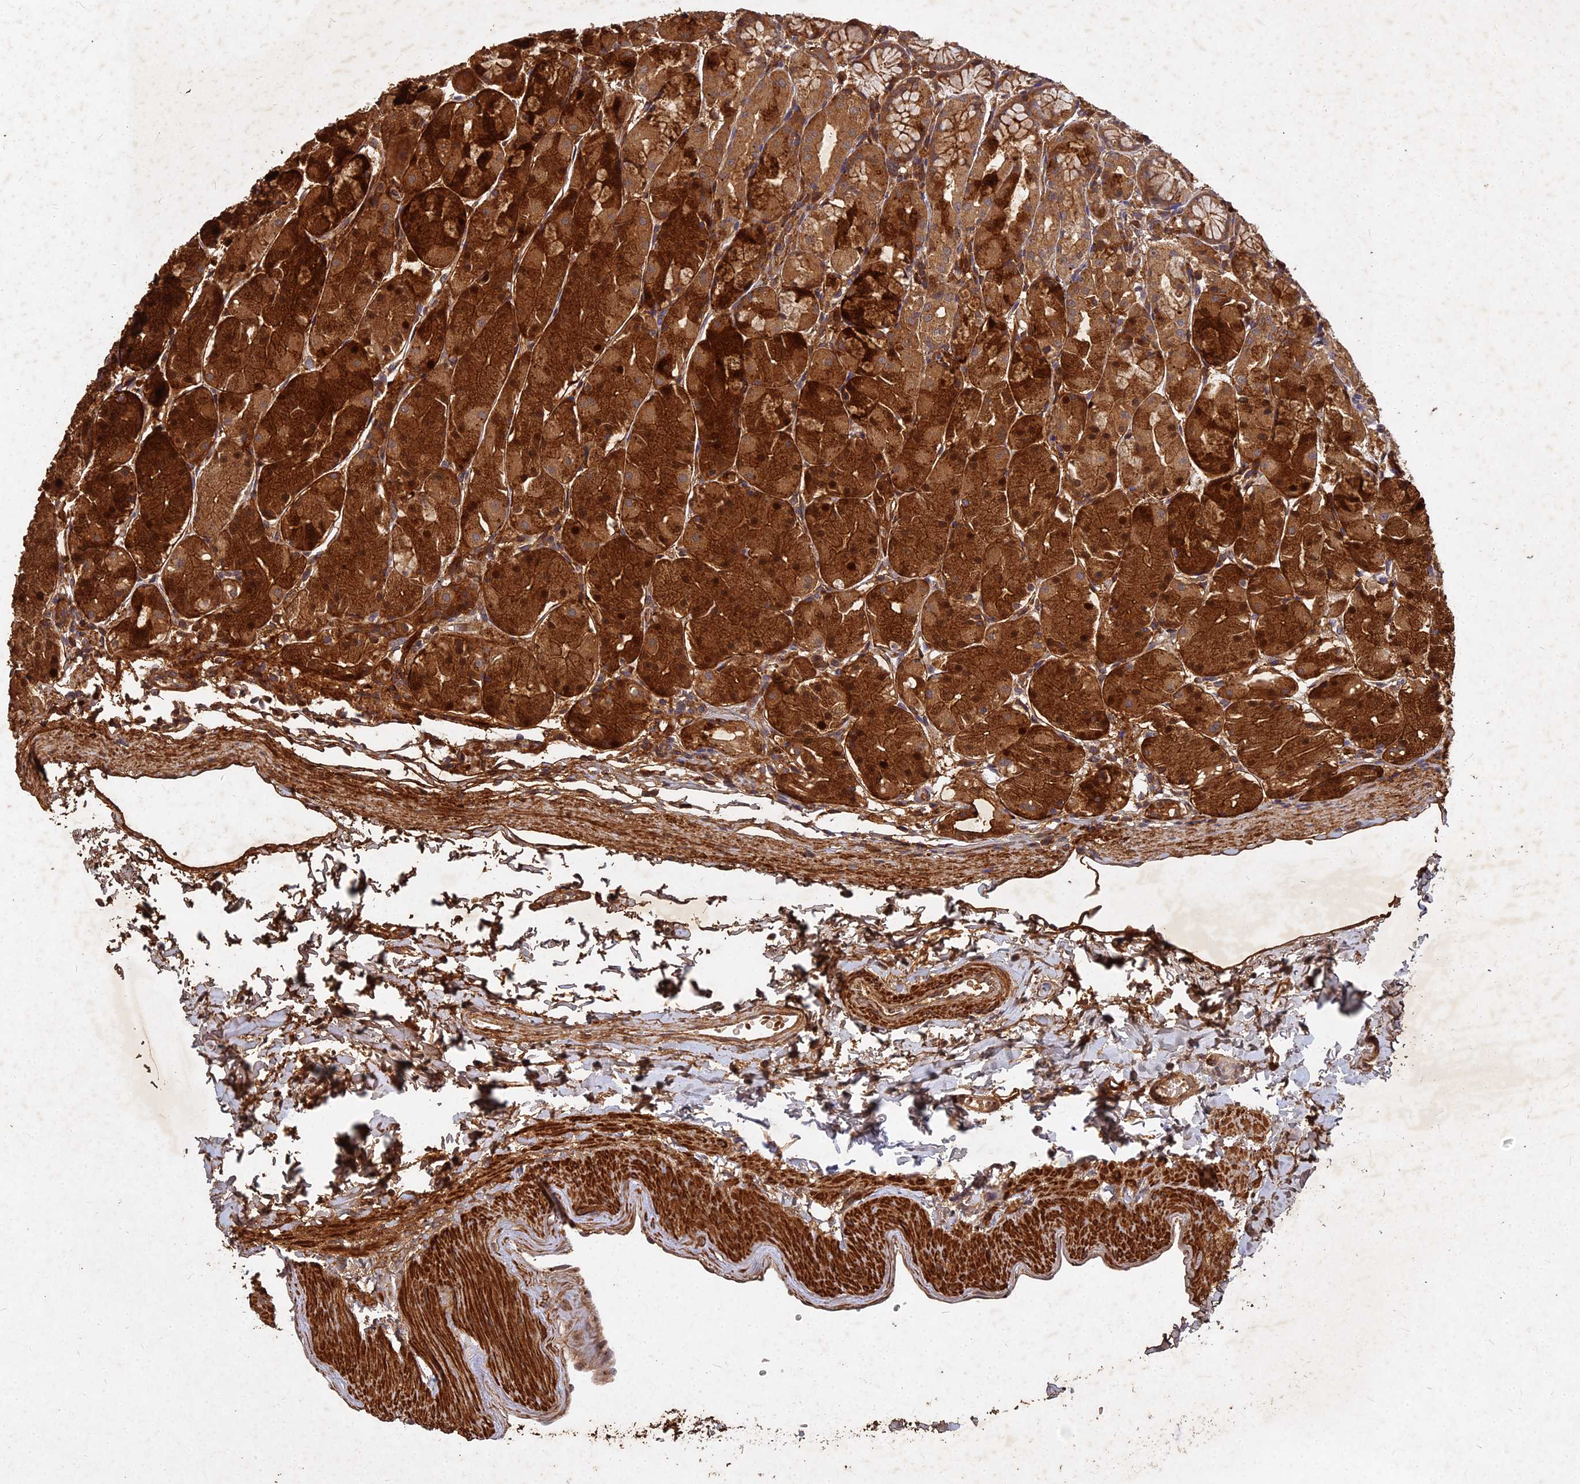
{"staining": {"intensity": "strong", "quantity": ">75%", "location": "cytoplasmic/membranous,nuclear"}, "tissue": "stomach", "cell_type": "Glandular cells", "image_type": "normal", "snomed": [{"axis": "morphology", "description": "Normal tissue, NOS"}, {"axis": "topography", "description": "Stomach, upper"}], "caption": "Protein expression analysis of normal human stomach reveals strong cytoplasmic/membranous,nuclear staining in about >75% of glandular cells.", "gene": "UBE2W", "patient": {"sex": "male", "age": 47}}